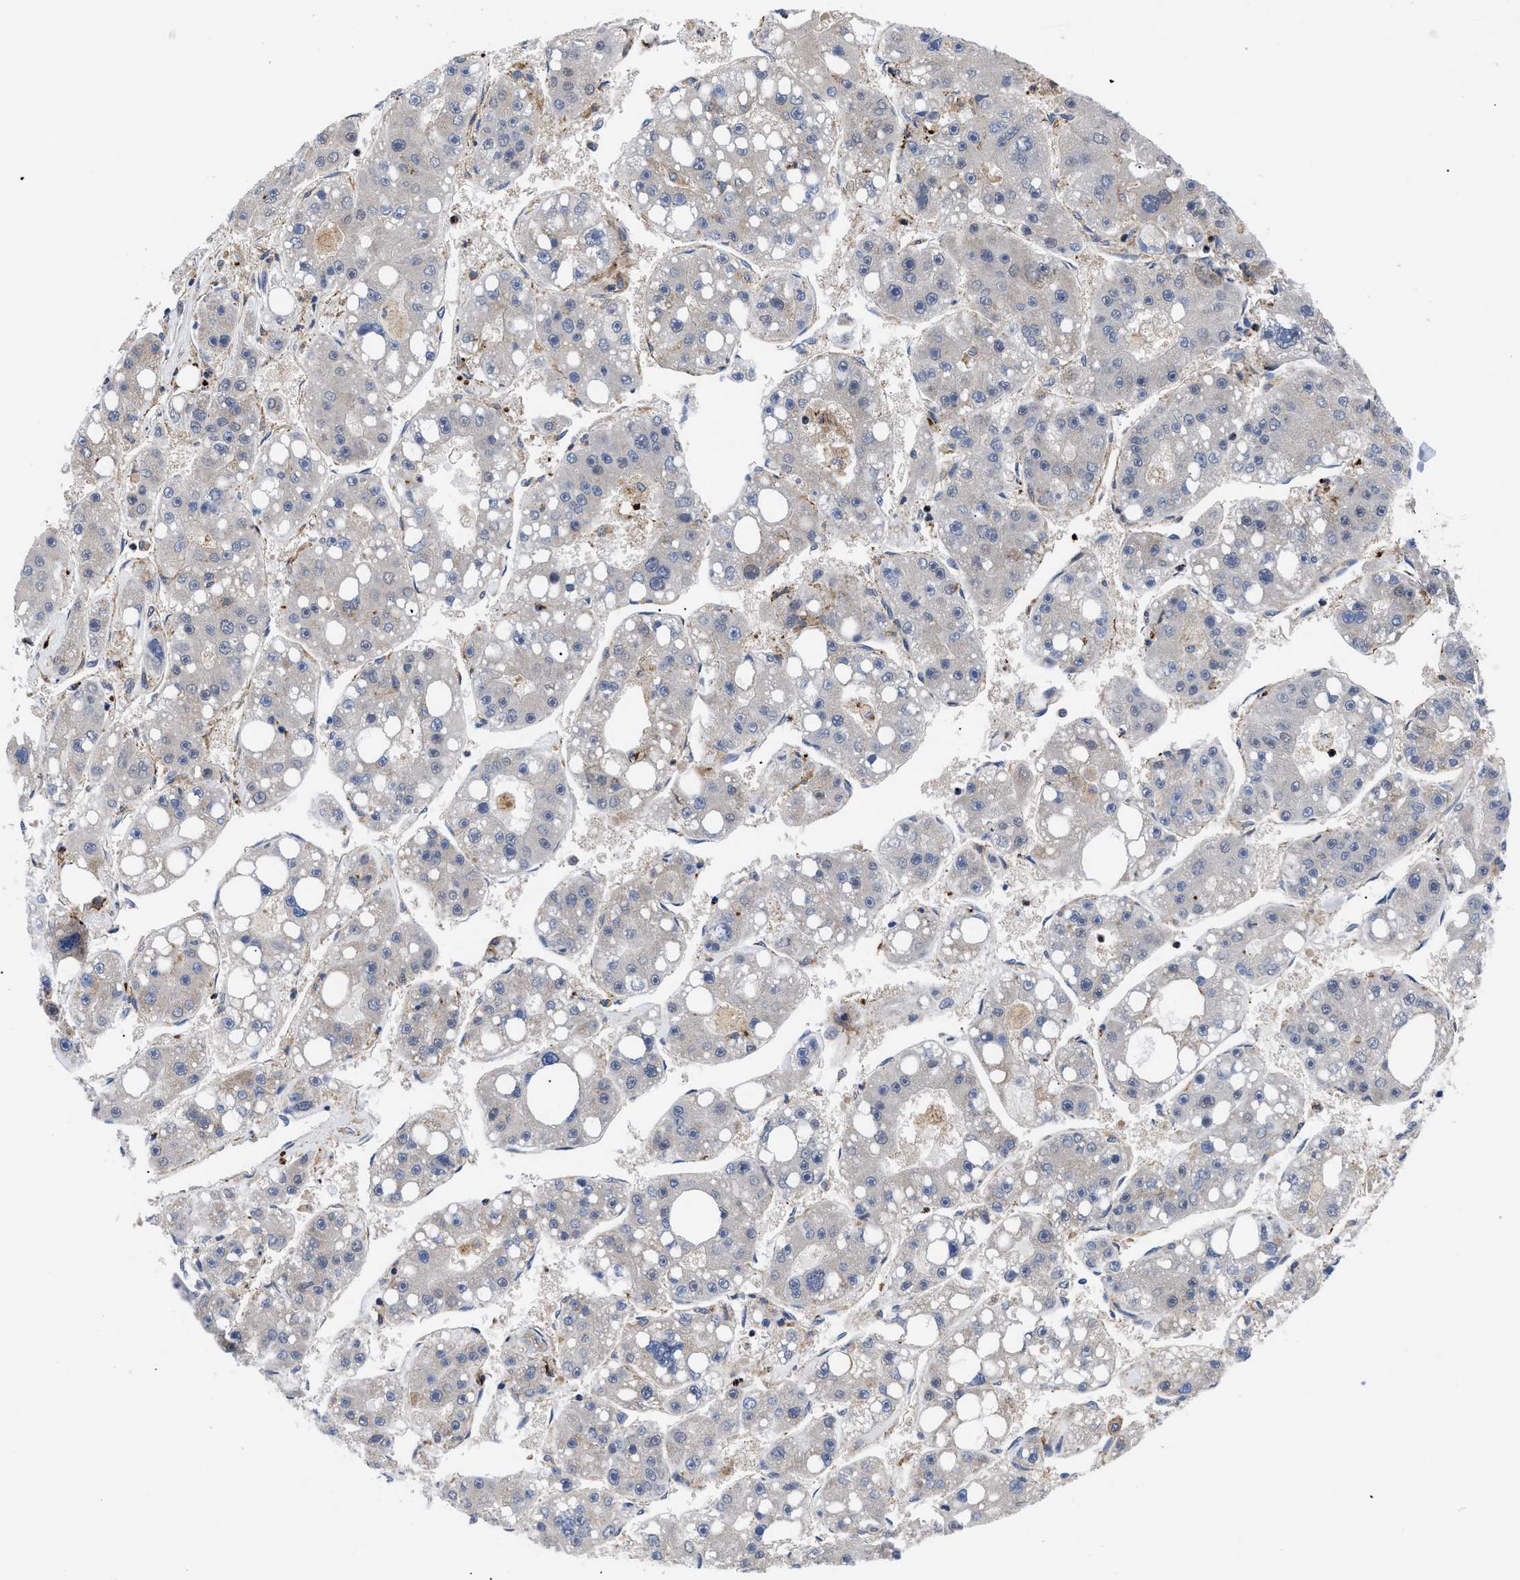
{"staining": {"intensity": "weak", "quantity": "<25%", "location": "cytoplasmic/membranous"}, "tissue": "liver cancer", "cell_type": "Tumor cells", "image_type": "cancer", "snomed": [{"axis": "morphology", "description": "Carcinoma, Hepatocellular, NOS"}, {"axis": "topography", "description": "Liver"}], "caption": "Protein analysis of liver cancer exhibits no significant expression in tumor cells.", "gene": "SPAST", "patient": {"sex": "female", "age": 61}}